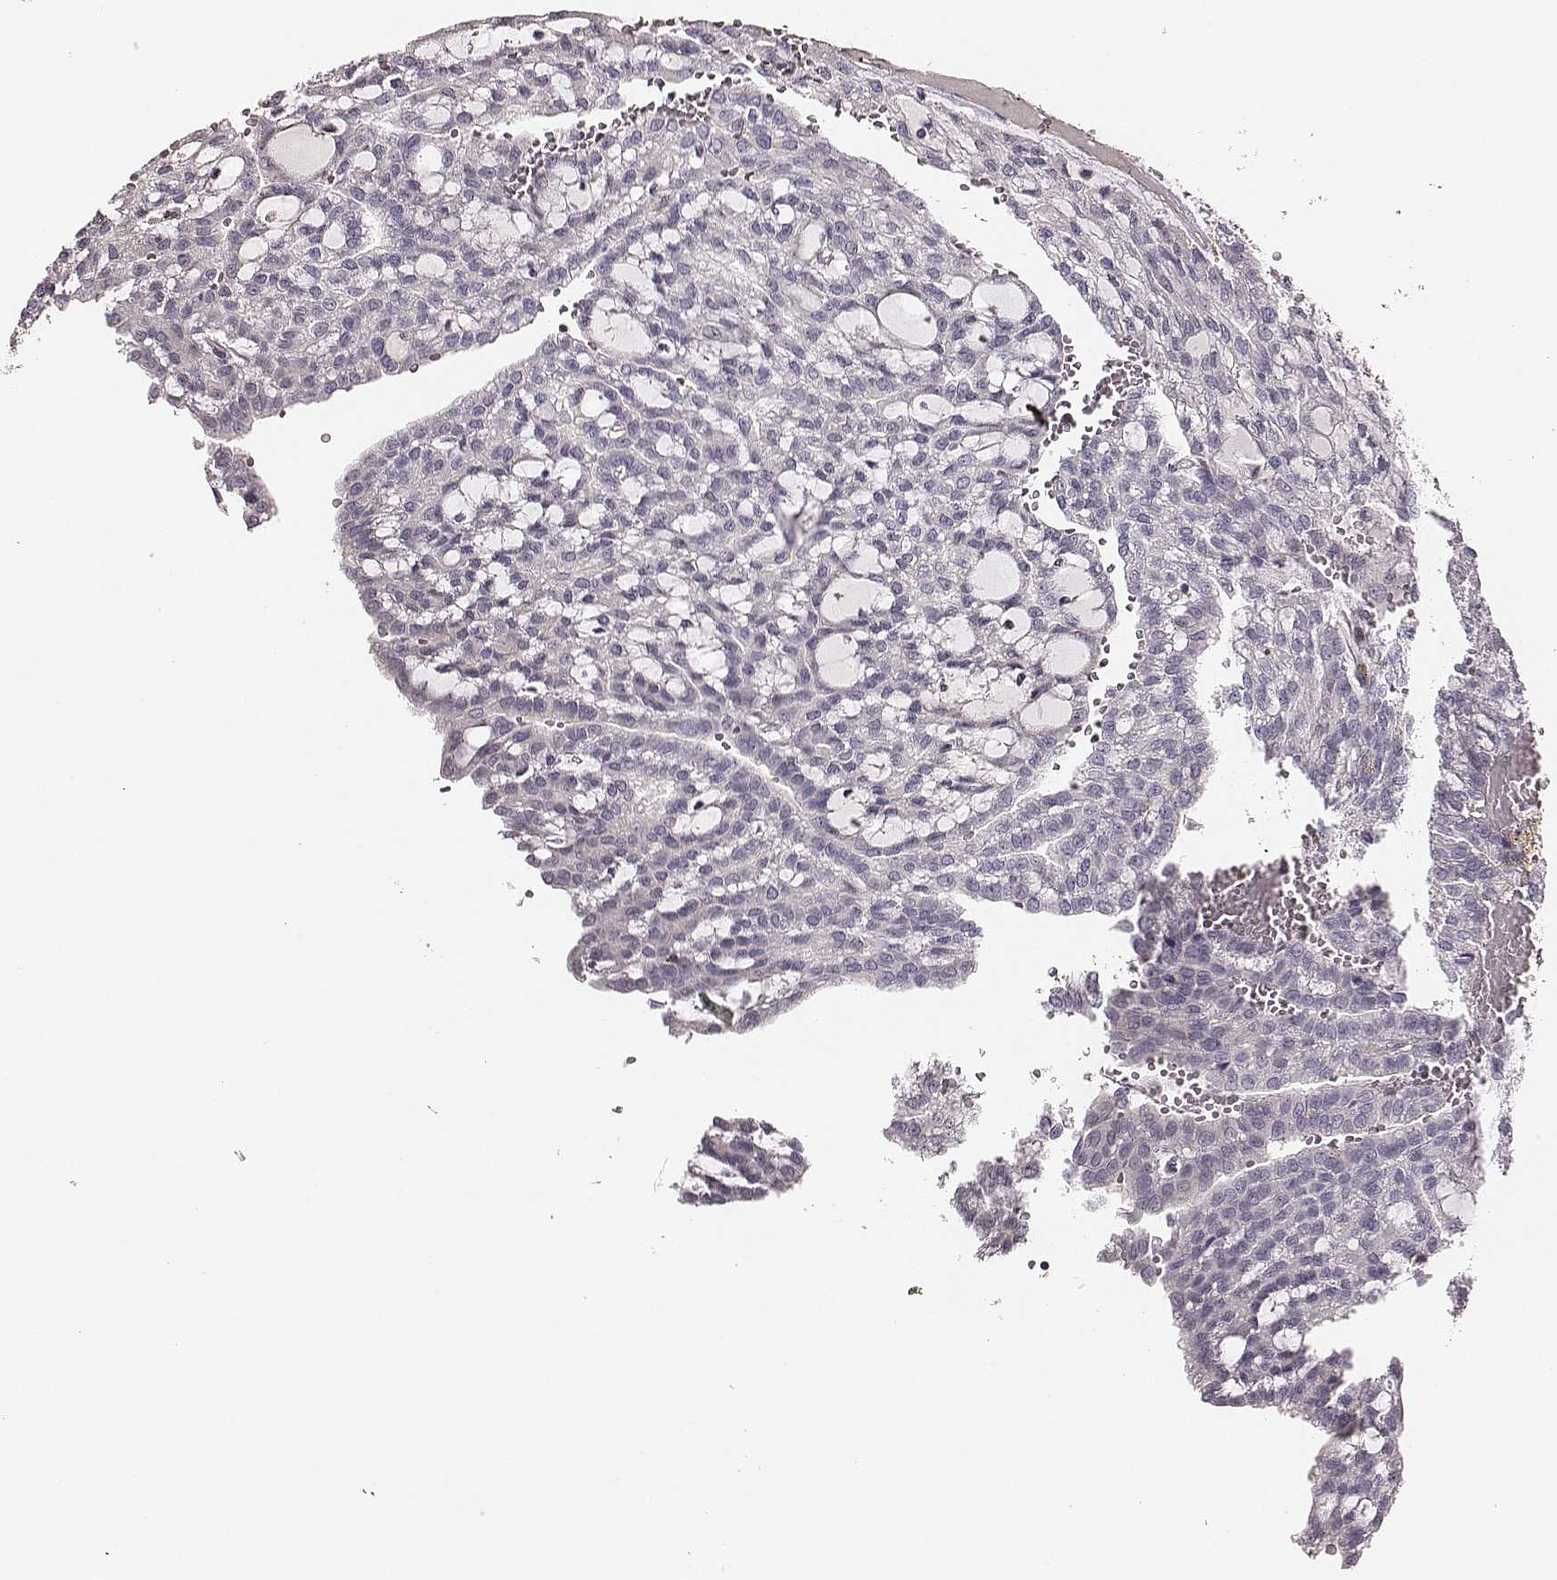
{"staining": {"intensity": "negative", "quantity": "none", "location": "none"}, "tissue": "renal cancer", "cell_type": "Tumor cells", "image_type": "cancer", "snomed": [{"axis": "morphology", "description": "Adenocarcinoma, NOS"}, {"axis": "topography", "description": "Kidney"}], "caption": "DAB (3,3'-diaminobenzidine) immunohistochemical staining of adenocarcinoma (renal) displays no significant positivity in tumor cells. (DAB (3,3'-diaminobenzidine) immunohistochemistry, high magnification).", "gene": "ZYX", "patient": {"sex": "male", "age": 63}}